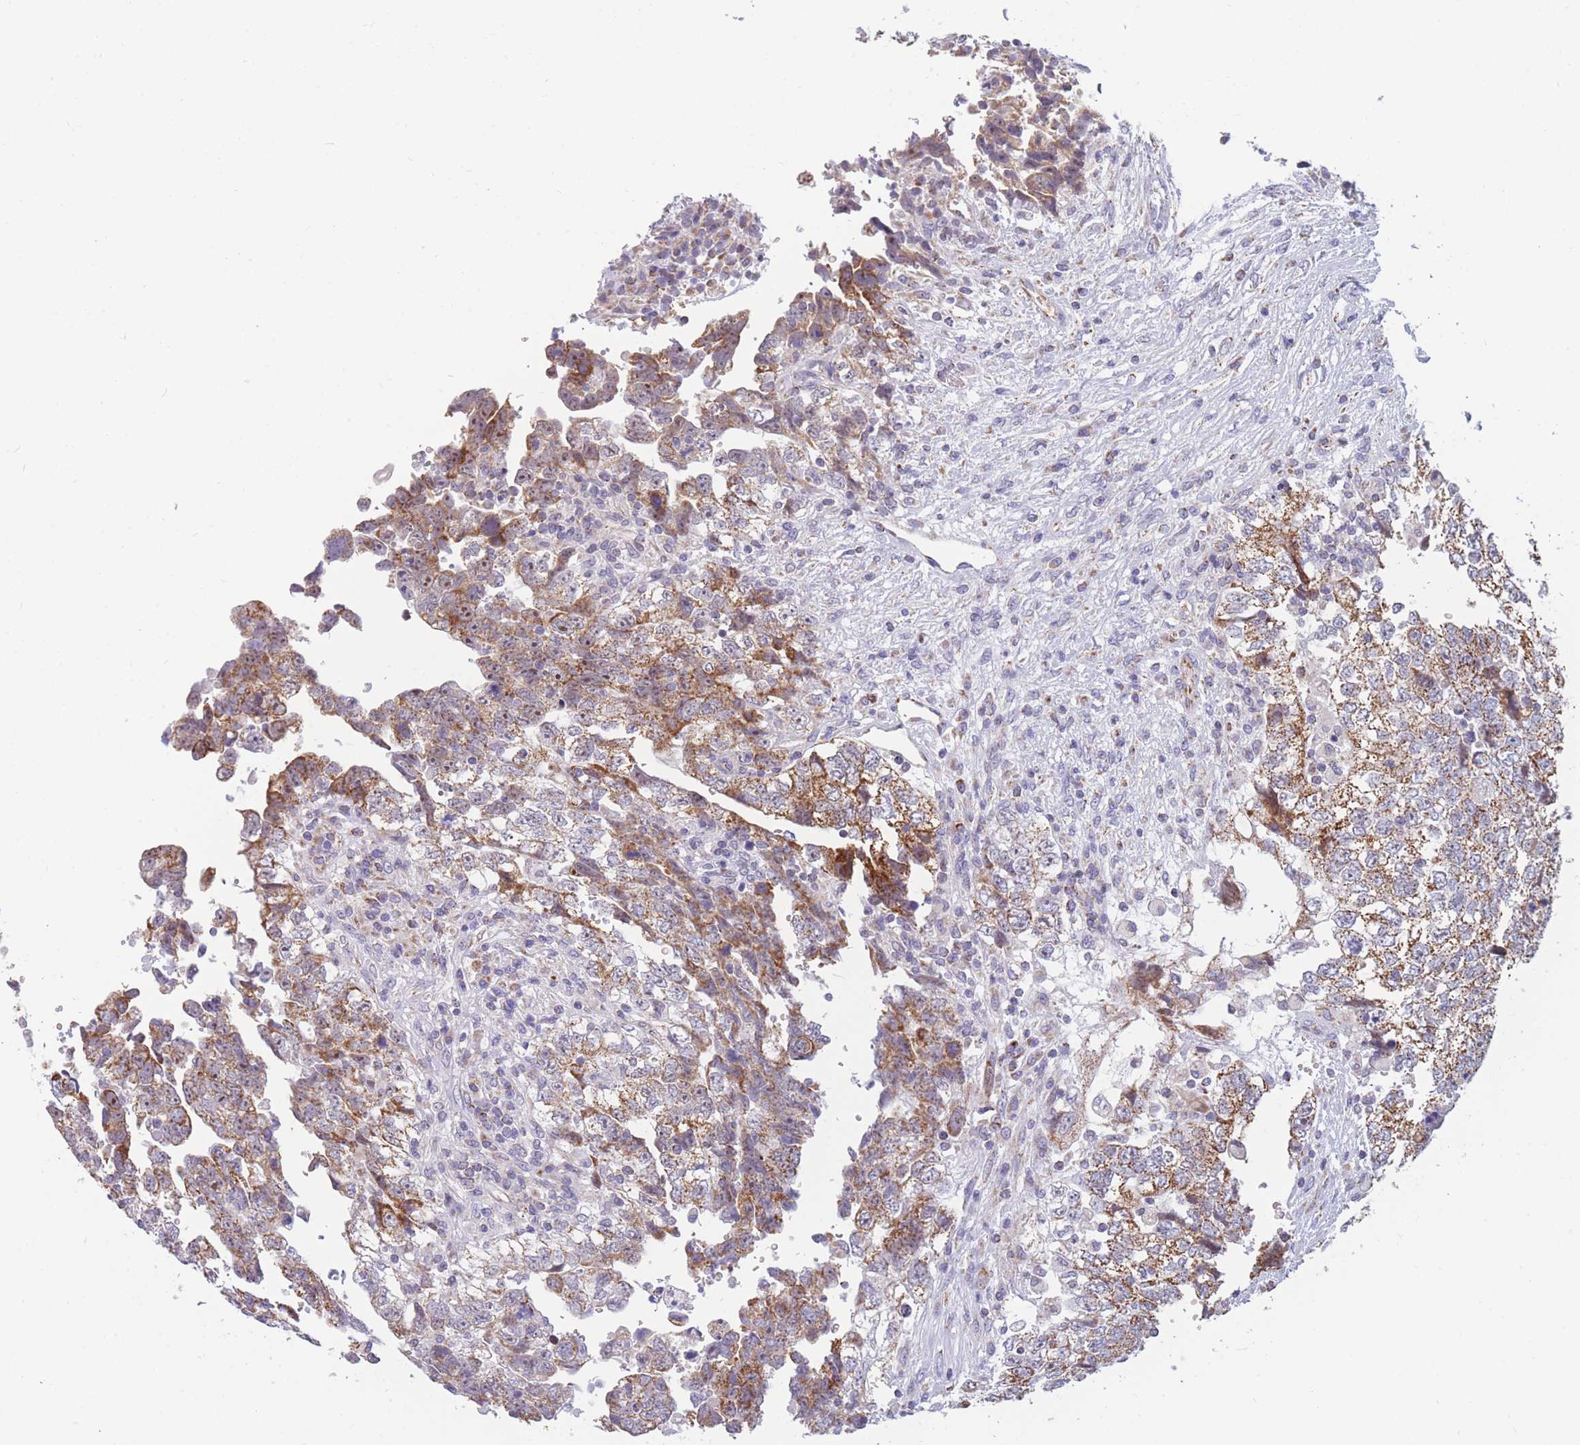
{"staining": {"intensity": "moderate", "quantity": ">75%", "location": "cytoplasmic/membranous"}, "tissue": "testis cancer", "cell_type": "Tumor cells", "image_type": "cancer", "snomed": [{"axis": "morphology", "description": "Carcinoma, Embryonal, NOS"}, {"axis": "topography", "description": "Testis"}], "caption": "A histopathology image of testis embryonal carcinoma stained for a protein exhibits moderate cytoplasmic/membranous brown staining in tumor cells.", "gene": "DDX49", "patient": {"sex": "male", "age": 37}}